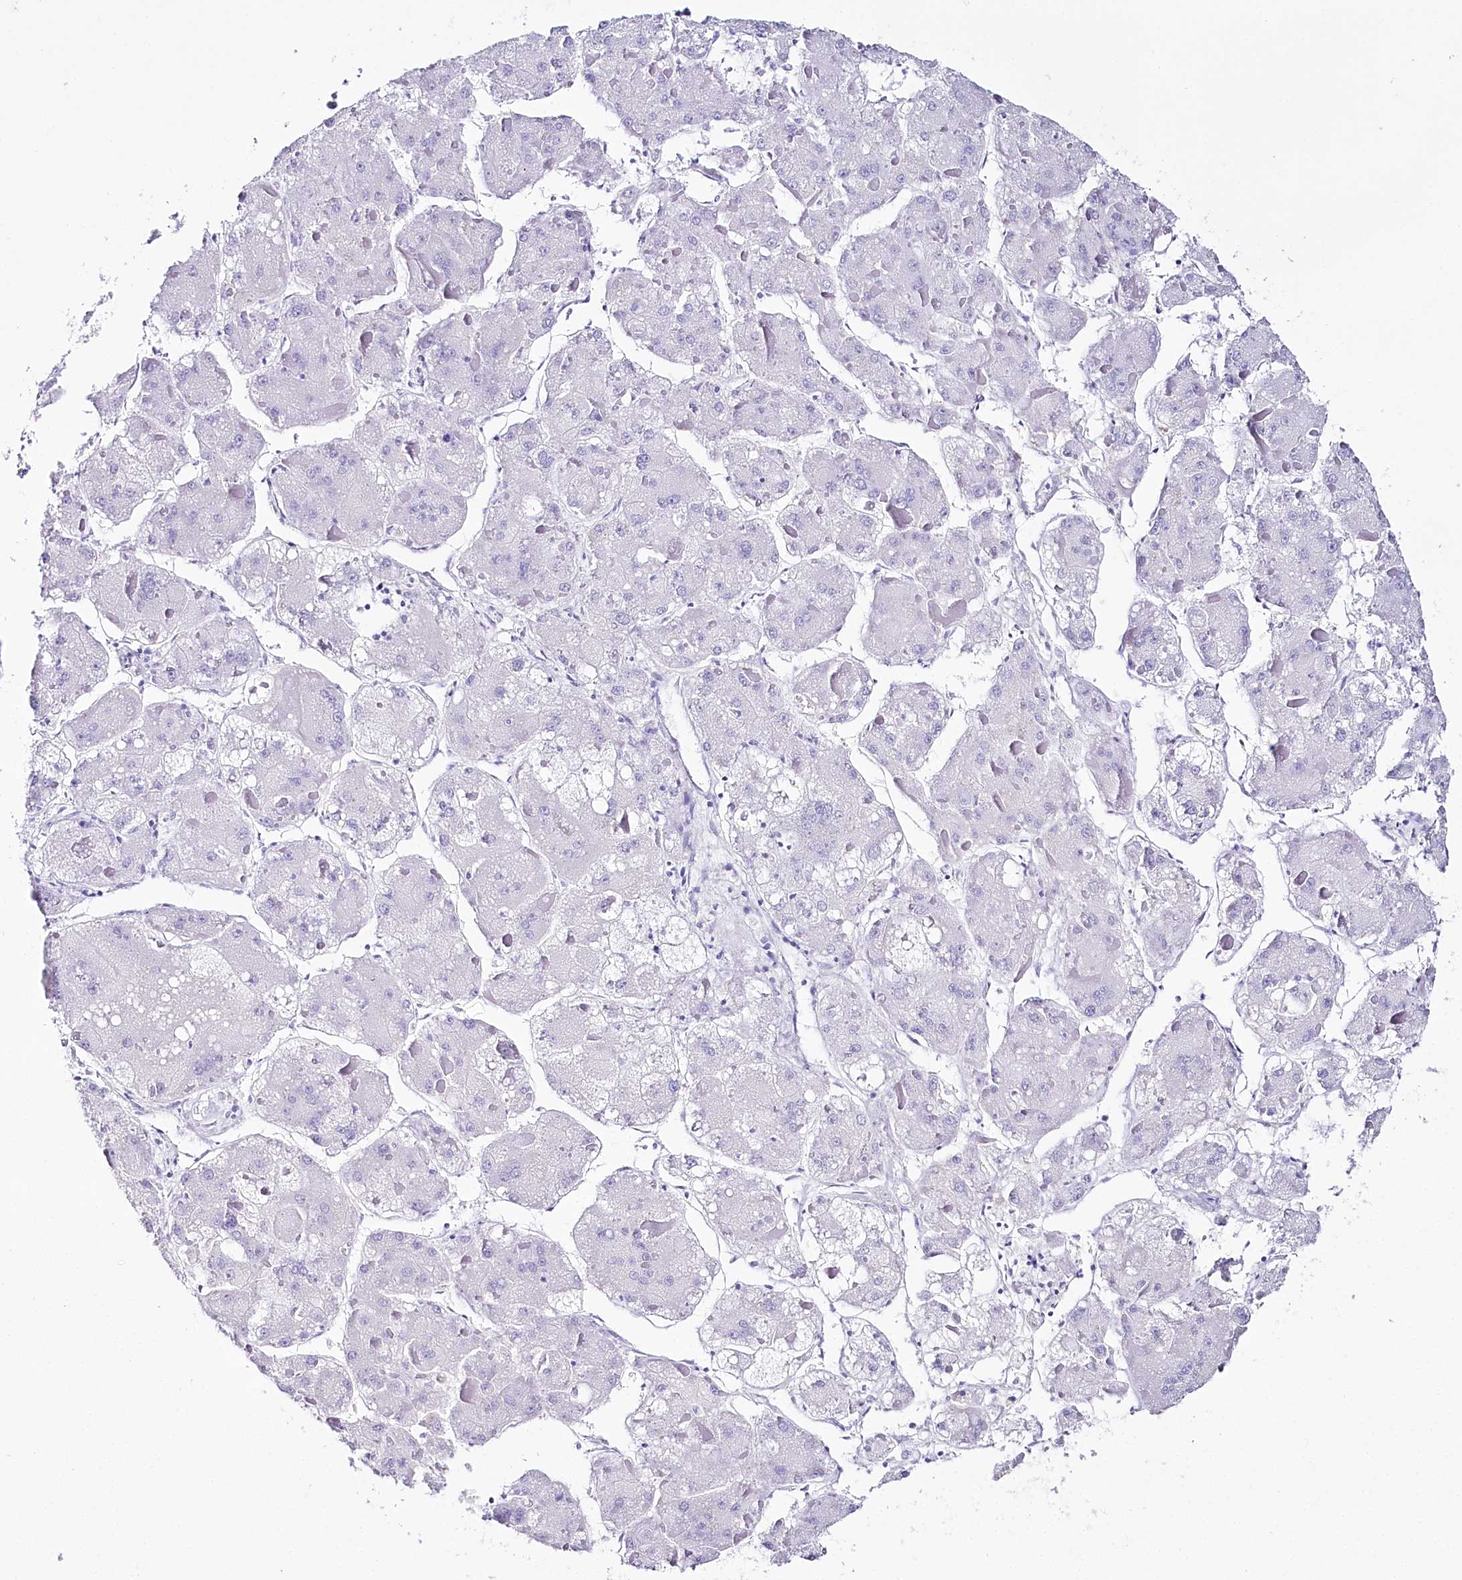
{"staining": {"intensity": "negative", "quantity": "none", "location": "none"}, "tissue": "liver cancer", "cell_type": "Tumor cells", "image_type": "cancer", "snomed": [{"axis": "morphology", "description": "Carcinoma, Hepatocellular, NOS"}, {"axis": "topography", "description": "Liver"}], "caption": "The photomicrograph exhibits no significant positivity in tumor cells of liver cancer. (Brightfield microscopy of DAB (3,3'-diaminobenzidine) immunohistochemistry at high magnification).", "gene": "CSN3", "patient": {"sex": "female", "age": 73}}